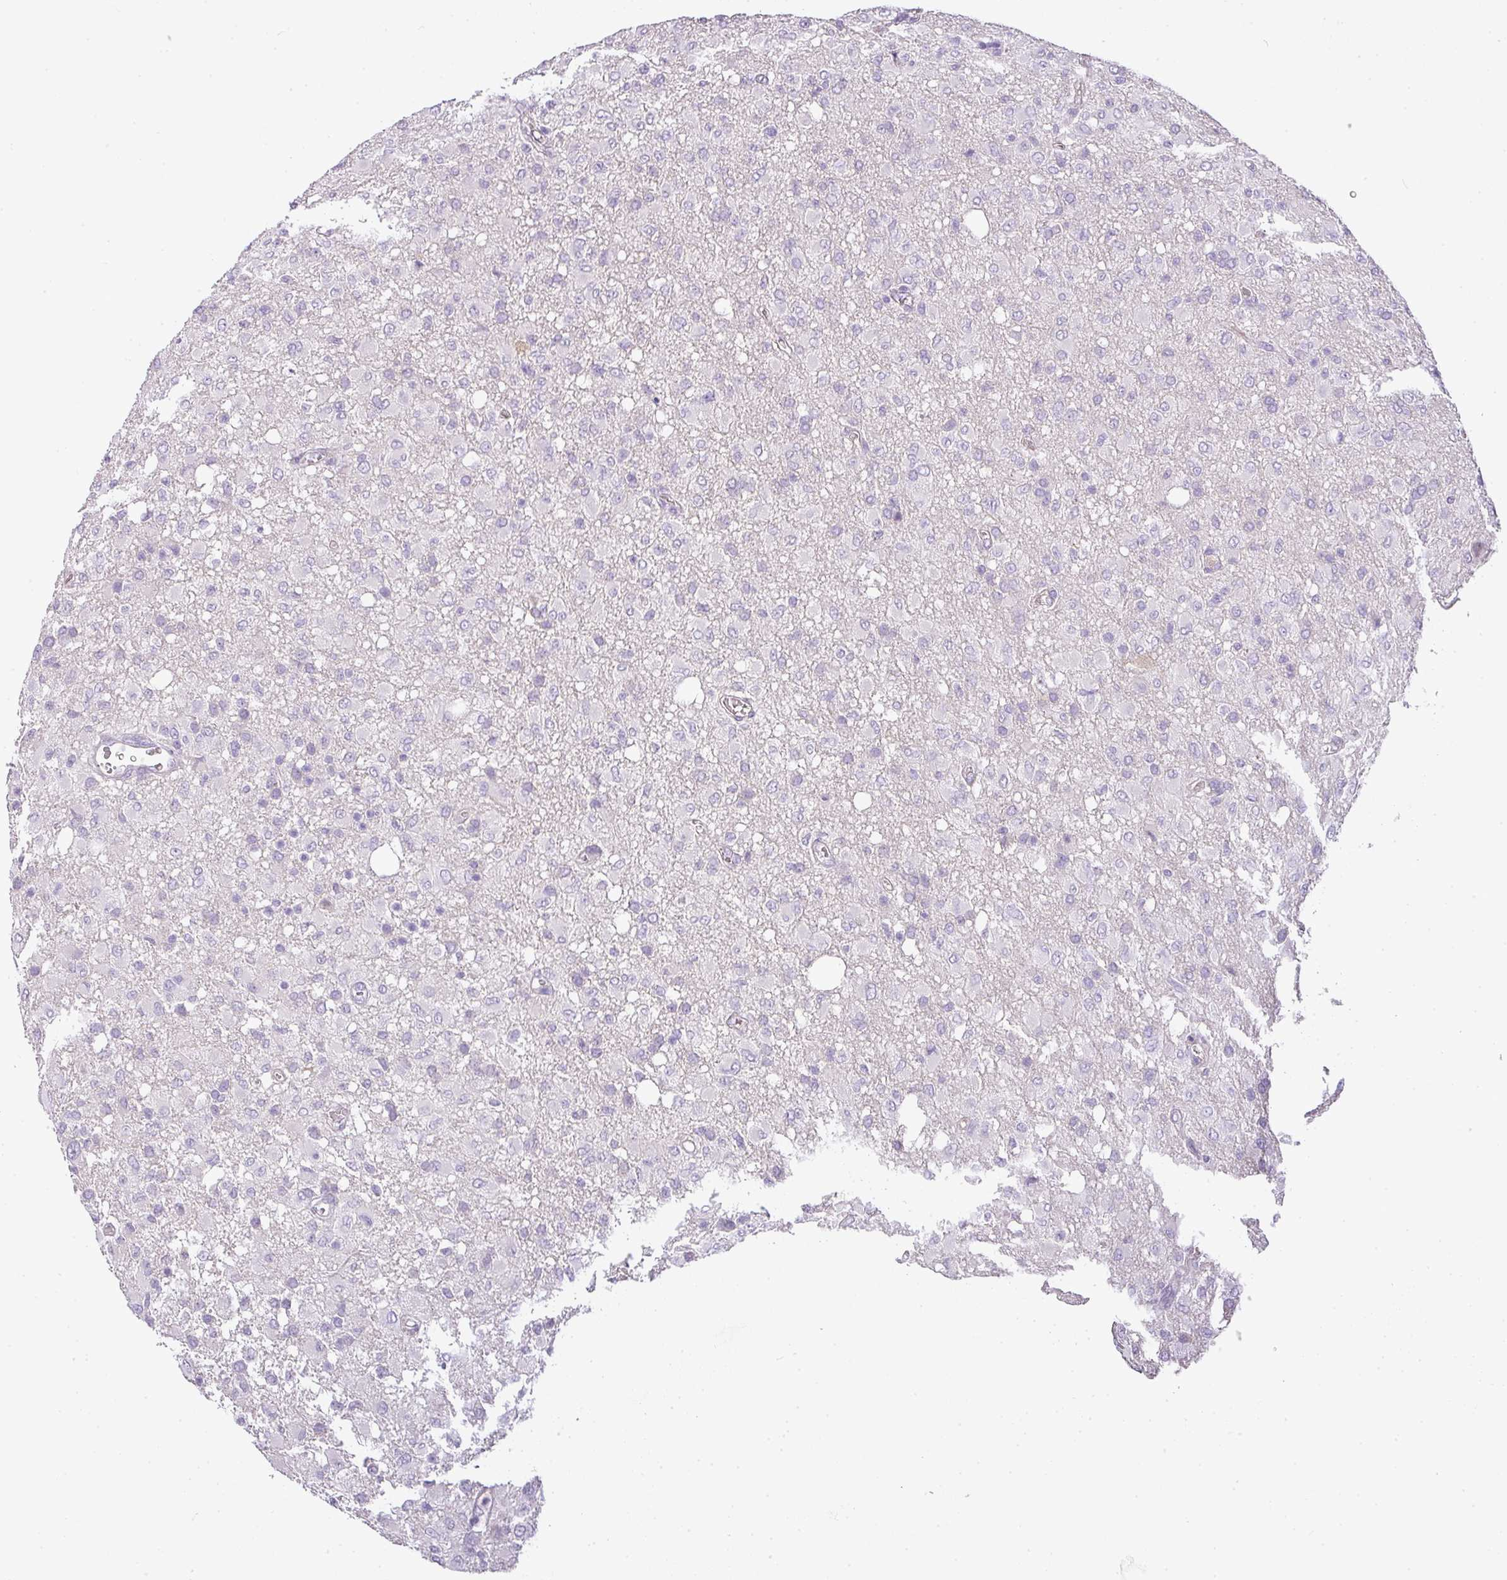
{"staining": {"intensity": "negative", "quantity": "none", "location": "none"}, "tissue": "glioma", "cell_type": "Tumor cells", "image_type": "cancer", "snomed": [{"axis": "morphology", "description": "Glioma, malignant, High grade"}, {"axis": "topography", "description": "Brain"}], "caption": "Immunohistochemical staining of malignant glioma (high-grade) exhibits no significant staining in tumor cells.", "gene": "RAX2", "patient": {"sex": "female", "age": 57}}